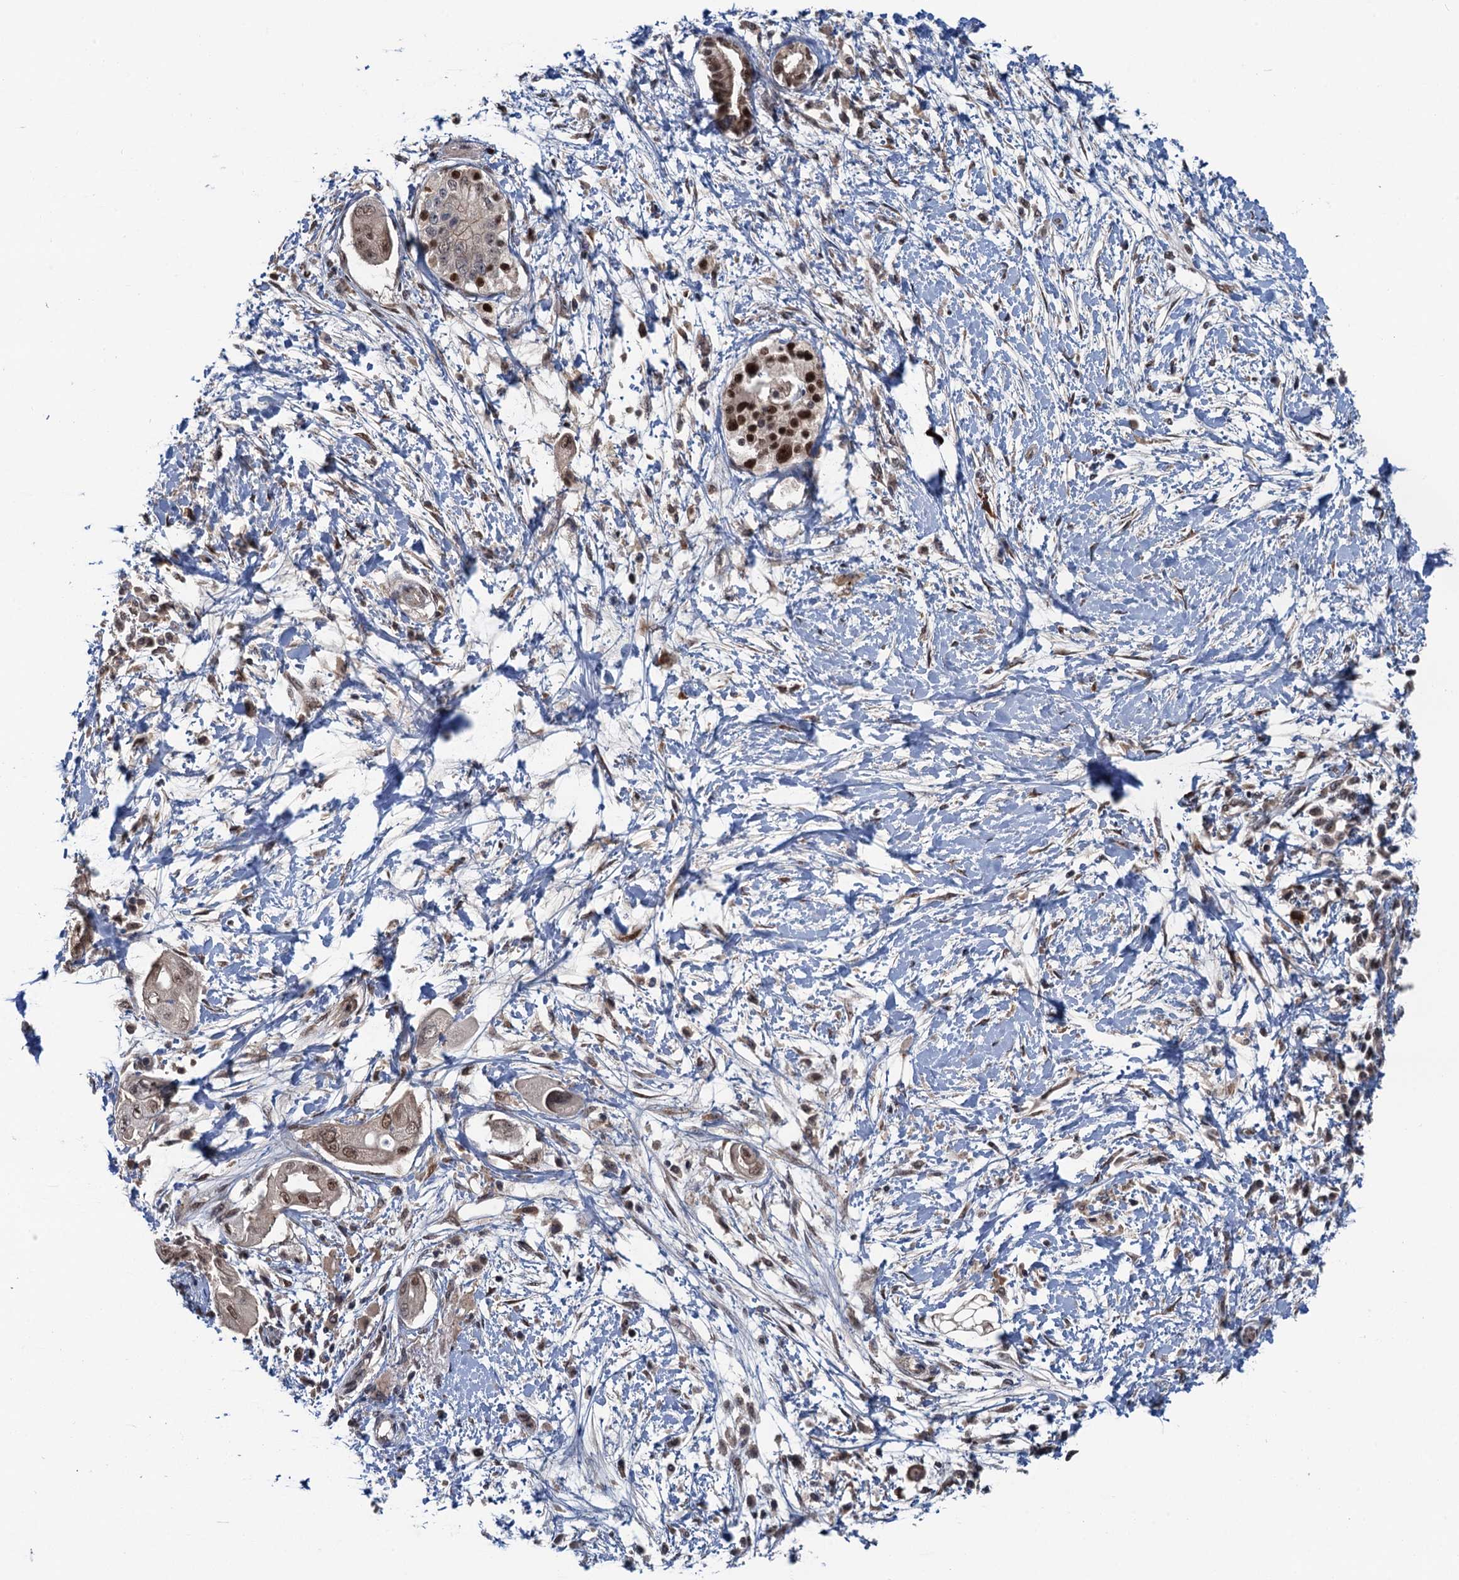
{"staining": {"intensity": "moderate", "quantity": "<25%", "location": "nuclear"}, "tissue": "pancreatic cancer", "cell_type": "Tumor cells", "image_type": "cancer", "snomed": [{"axis": "morphology", "description": "Adenocarcinoma, NOS"}, {"axis": "topography", "description": "Pancreas"}], "caption": "Protein positivity by IHC reveals moderate nuclear expression in approximately <25% of tumor cells in pancreatic adenocarcinoma. The staining is performed using DAB brown chromogen to label protein expression. The nuclei are counter-stained blue using hematoxylin.", "gene": "RASSF4", "patient": {"sex": "male", "age": 68}}